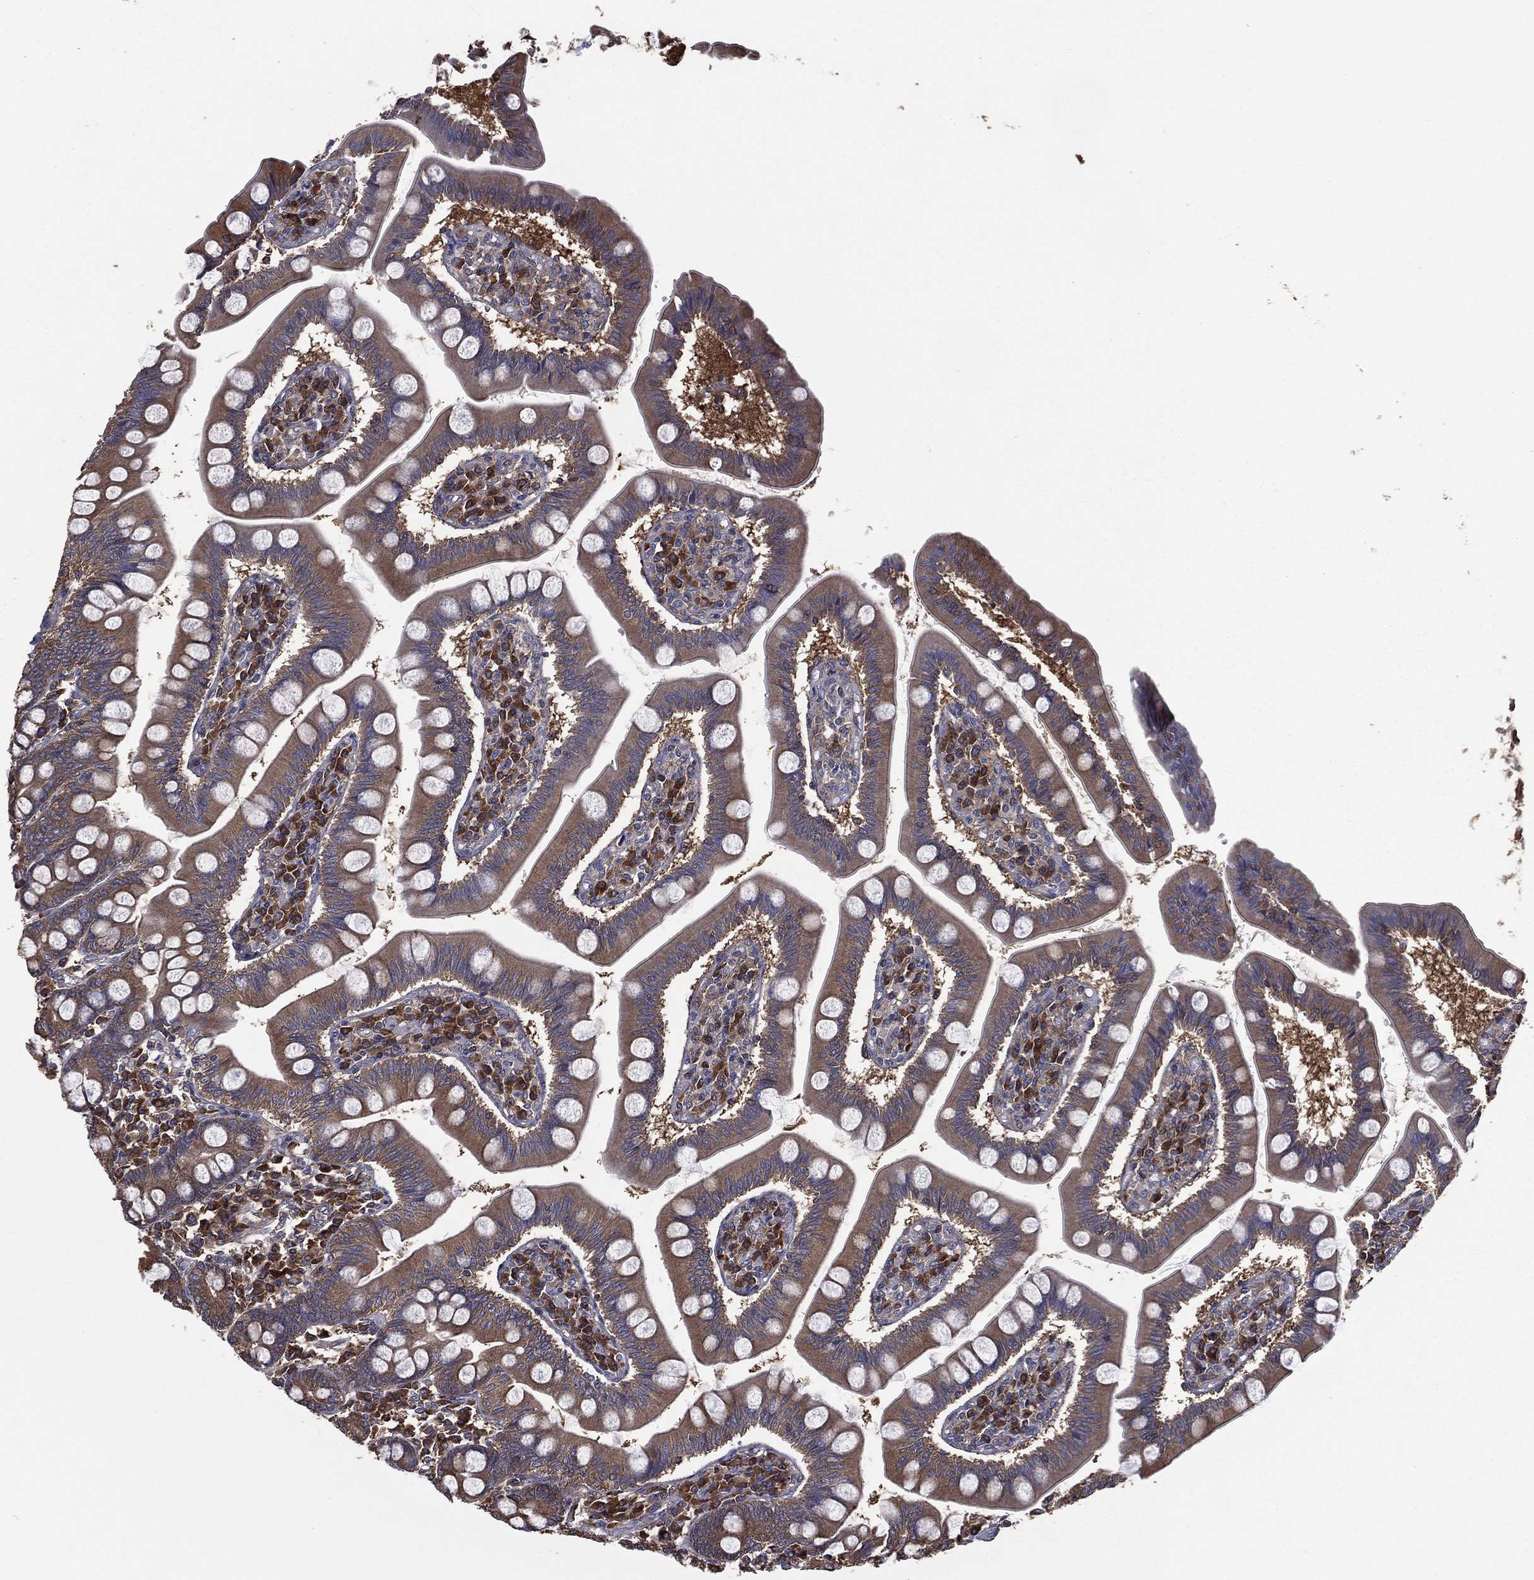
{"staining": {"intensity": "moderate", "quantity": "25%-75%", "location": "cytoplasmic/membranous"}, "tissue": "small intestine", "cell_type": "Glandular cells", "image_type": "normal", "snomed": [{"axis": "morphology", "description": "Normal tissue, NOS"}, {"axis": "topography", "description": "Small intestine"}], "caption": "Protein analysis of unremarkable small intestine exhibits moderate cytoplasmic/membranous staining in about 25%-75% of glandular cells.", "gene": "SARS1", "patient": {"sex": "male", "age": 88}}